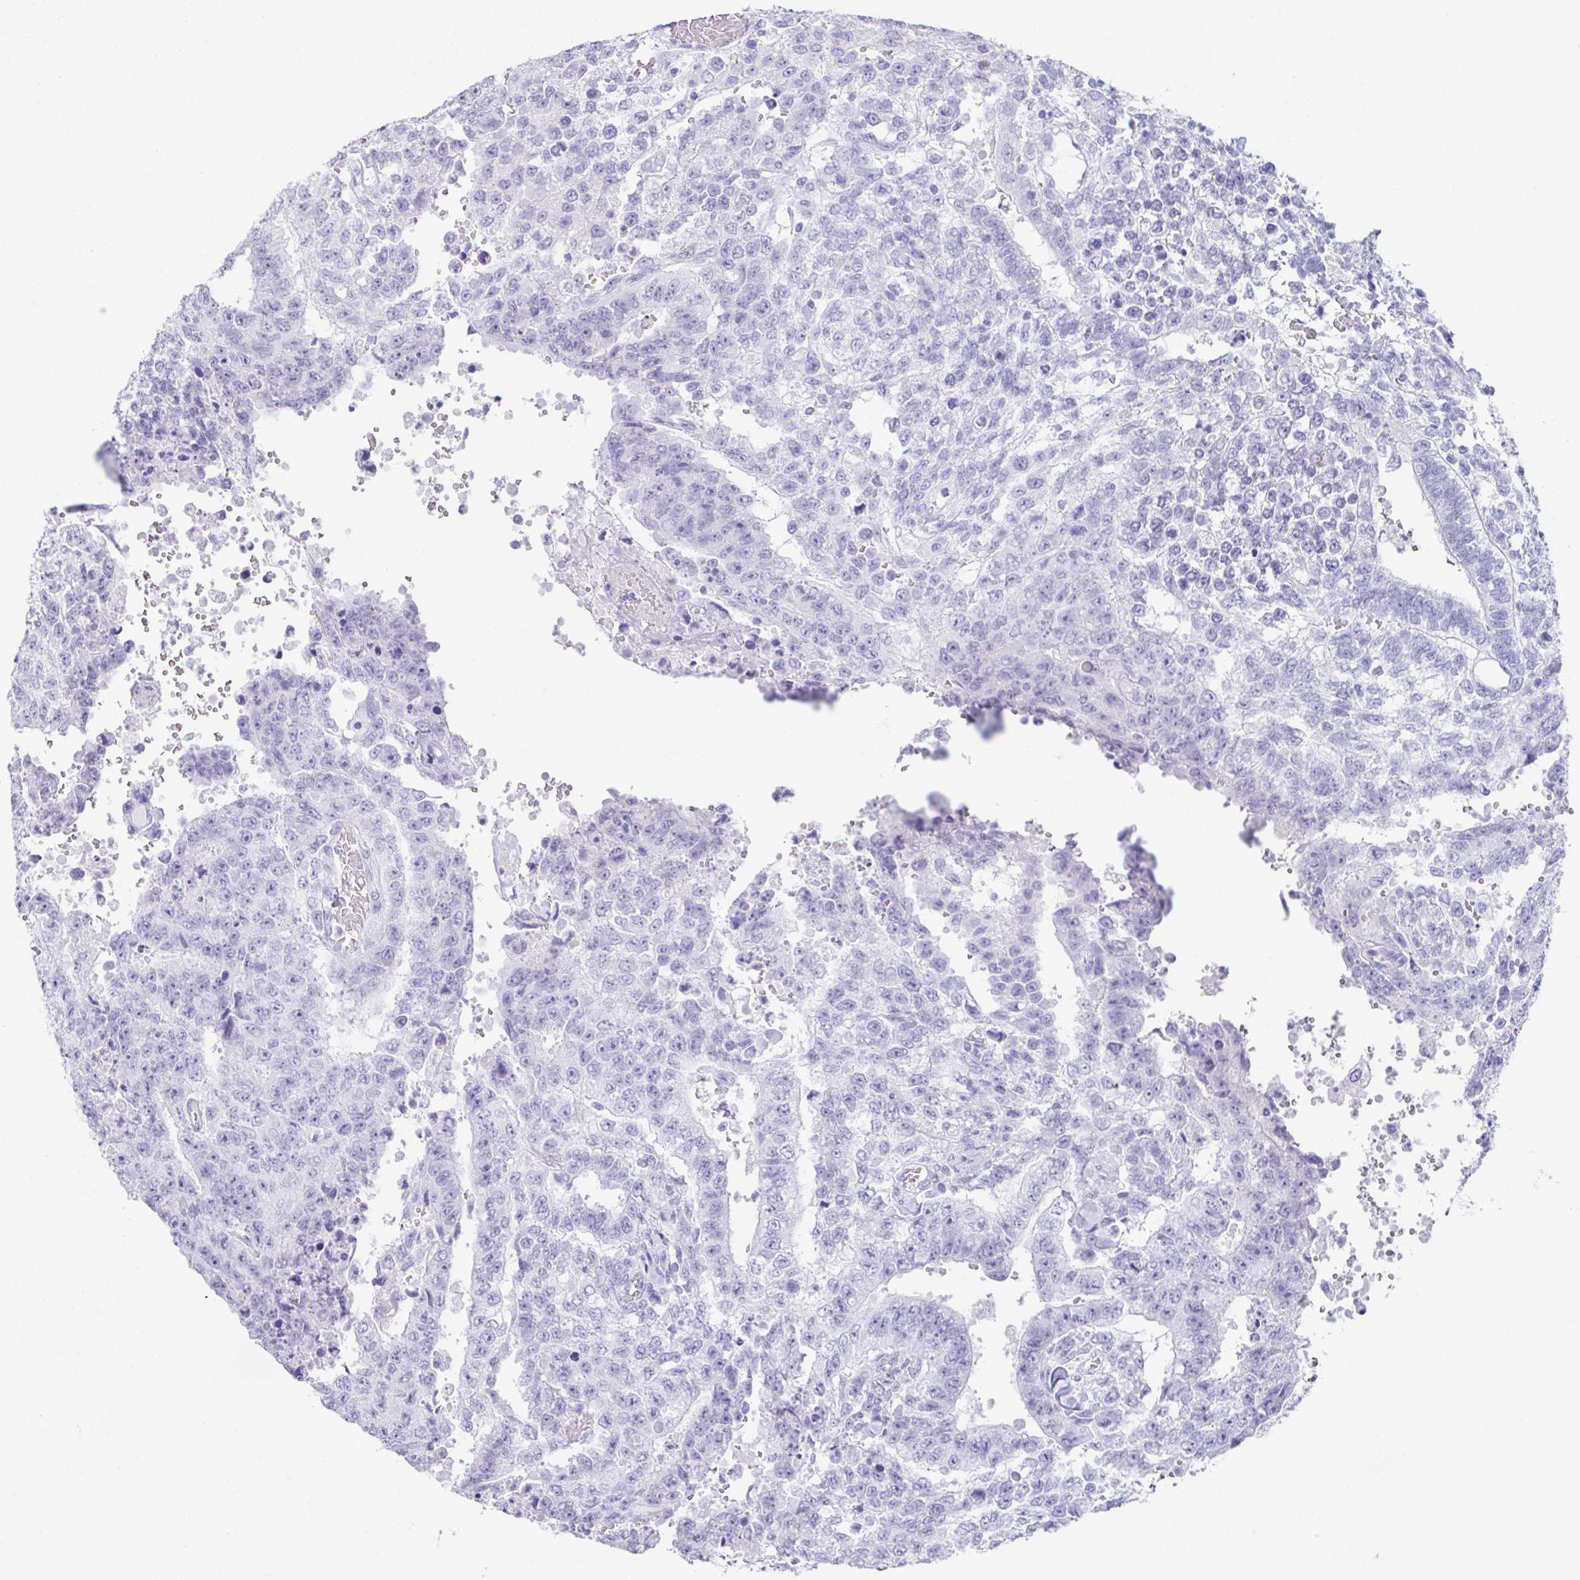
{"staining": {"intensity": "negative", "quantity": "none", "location": "none"}, "tissue": "testis cancer", "cell_type": "Tumor cells", "image_type": "cancer", "snomed": [{"axis": "morphology", "description": "Carcinoma, Embryonal, NOS"}, {"axis": "topography", "description": "Testis"}], "caption": "Photomicrograph shows no significant protein expression in tumor cells of testis cancer.", "gene": "TEX19", "patient": {"sex": "male", "age": 24}}